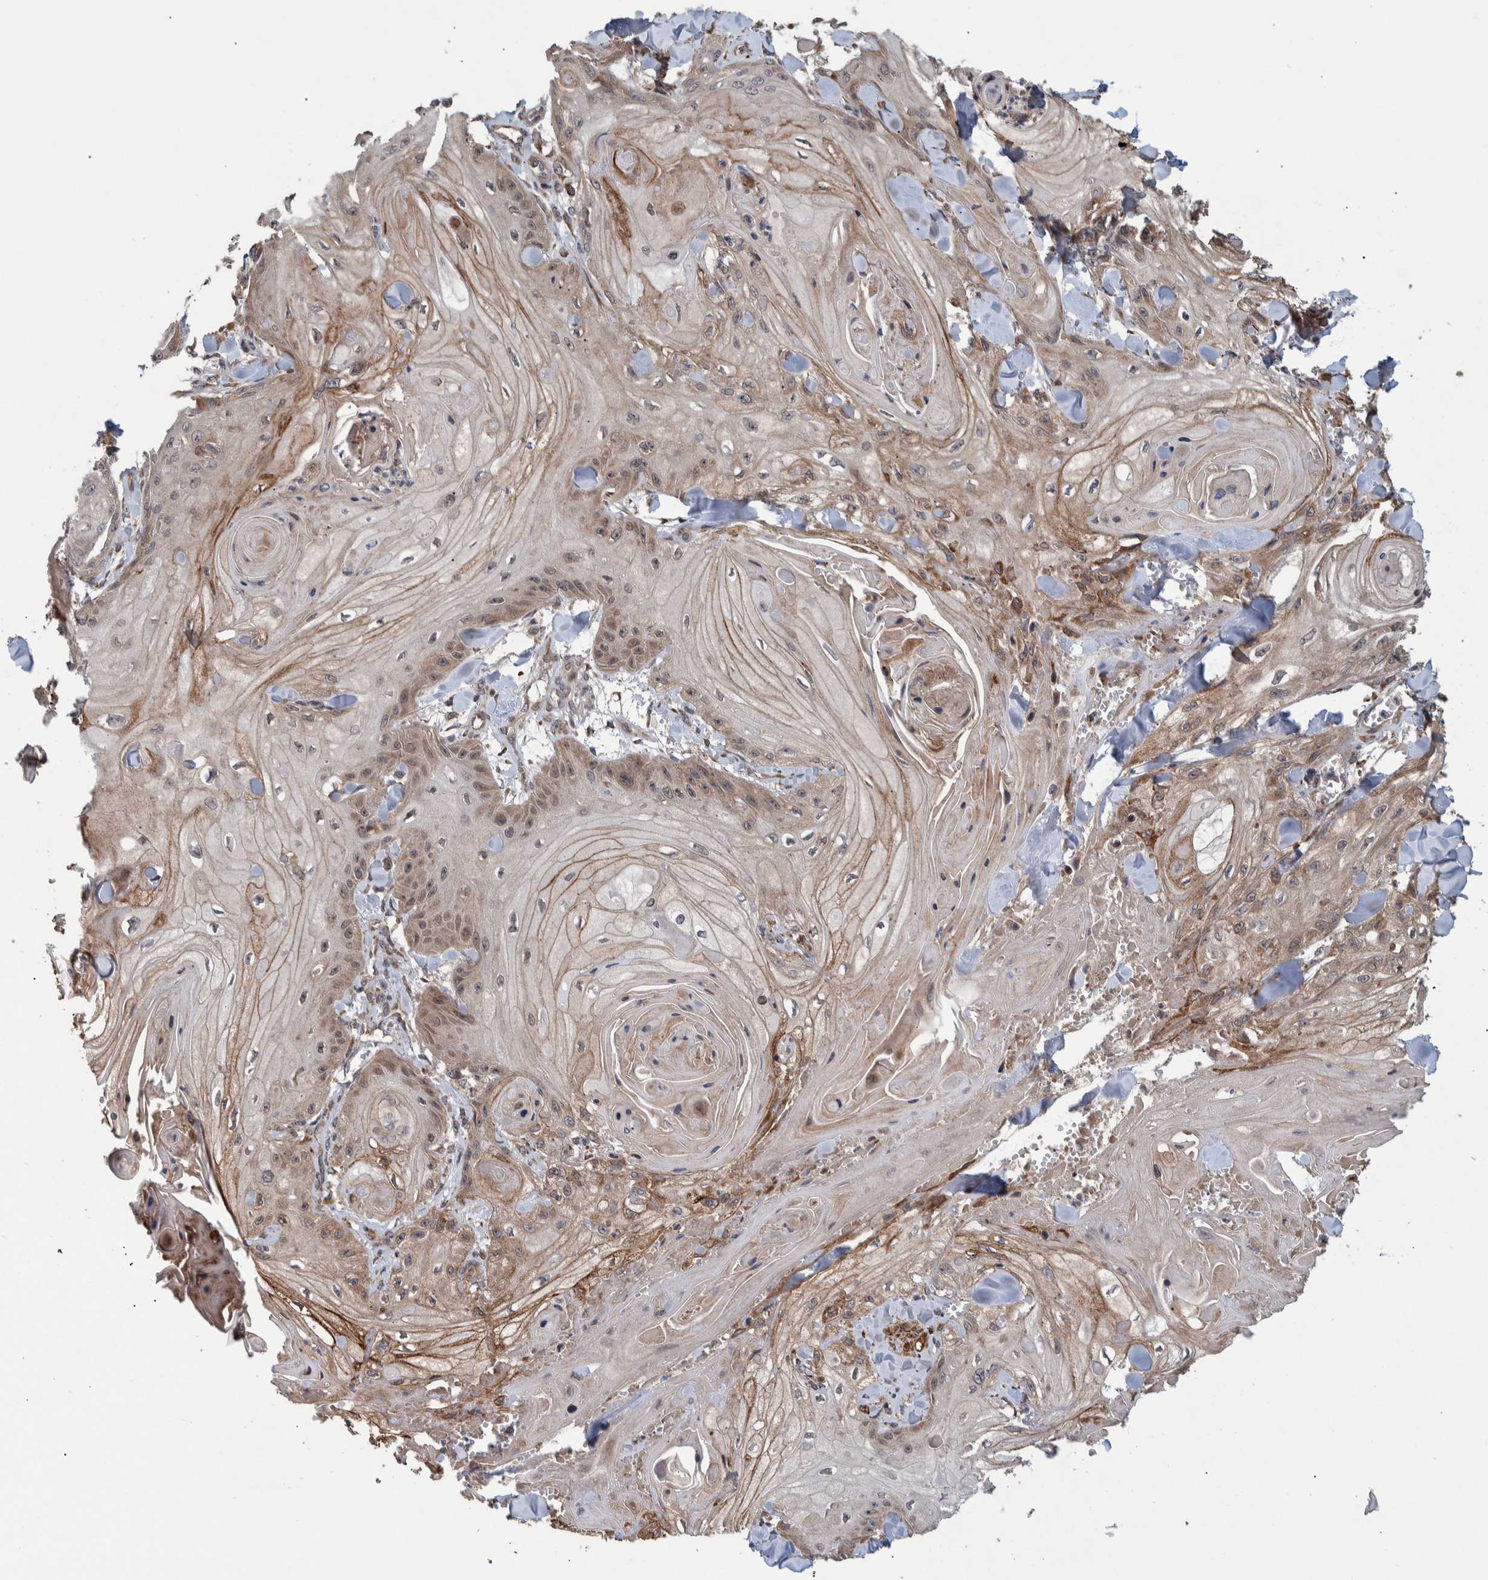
{"staining": {"intensity": "moderate", "quantity": "25%-75%", "location": "cytoplasmic/membranous,nuclear"}, "tissue": "skin cancer", "cell_type": "Tumor cells", "image_type": "cancer", "snomed": [{"axis": "morphology", "description": "Squamous cell carcinoma, NOS"}, {"axis": "topography", "description": "Skin"}], "caption": "Immunohistochemical staining of human skin cancer reveals moderate cytoplasmic/membranous and nuclear protein staining in approximately 25%-75% of tumor cells.", "gene": "B3GNTL1", "patient": {"sex": "male", "age": 74}}